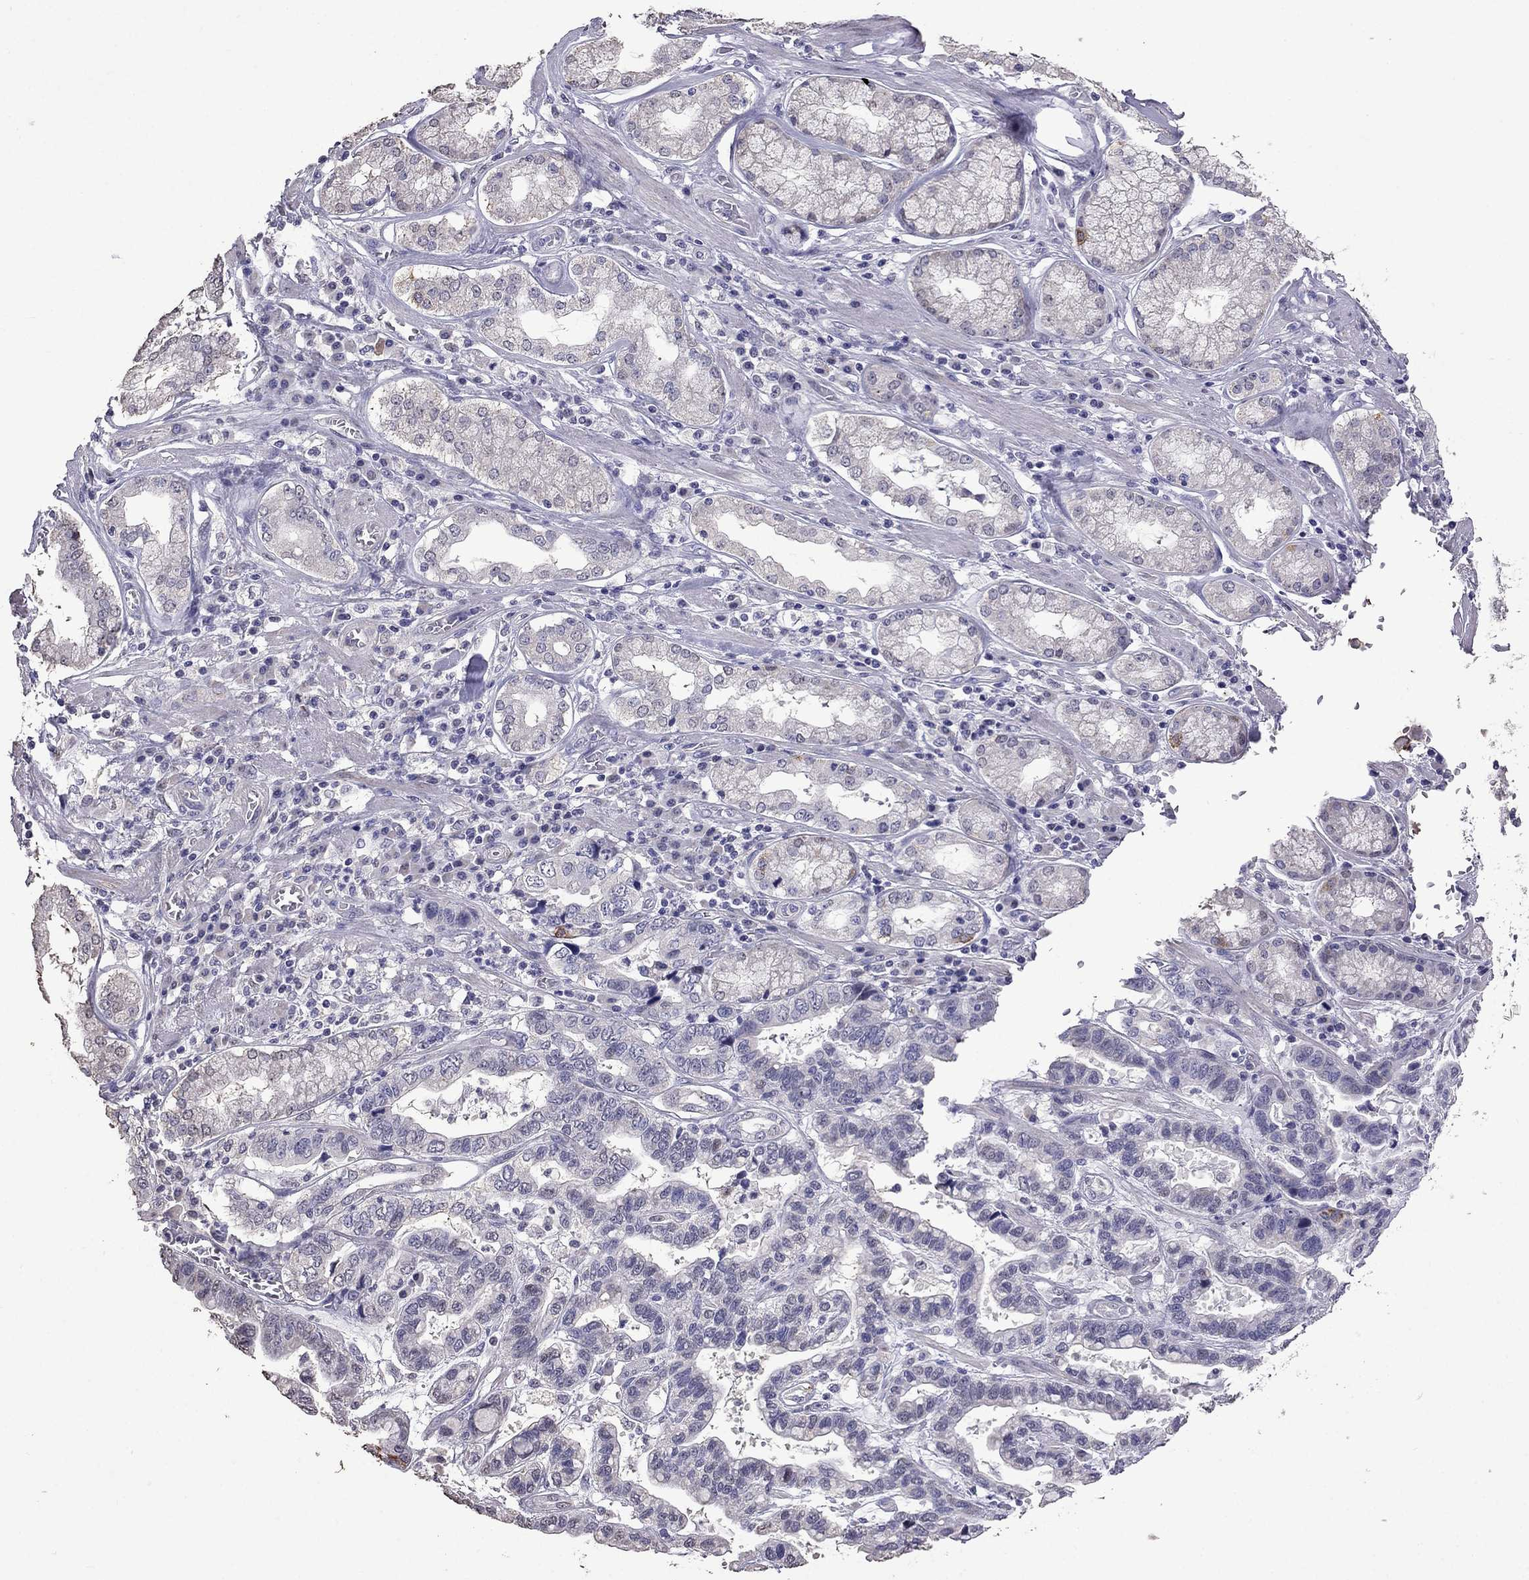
{"staining": {"intensity": "negative", "quantity": "none", "location": "none"}, "tissue": "stomach cancer", "cell_type": "Tumor cells", "image_type": "cancer", "snomed": [{"axis": "morphology", "description": "Adenocarcinoma, NOS"}, {"axis": "topography", "description": "Stomach, lower"}], "caption": "Immunohistochemical staining of human stomach adenocarcinoma demonstrates no significant expression in tumor cells.", "gene": "AK5", "patient": {"sex": "female", "age": 76}}